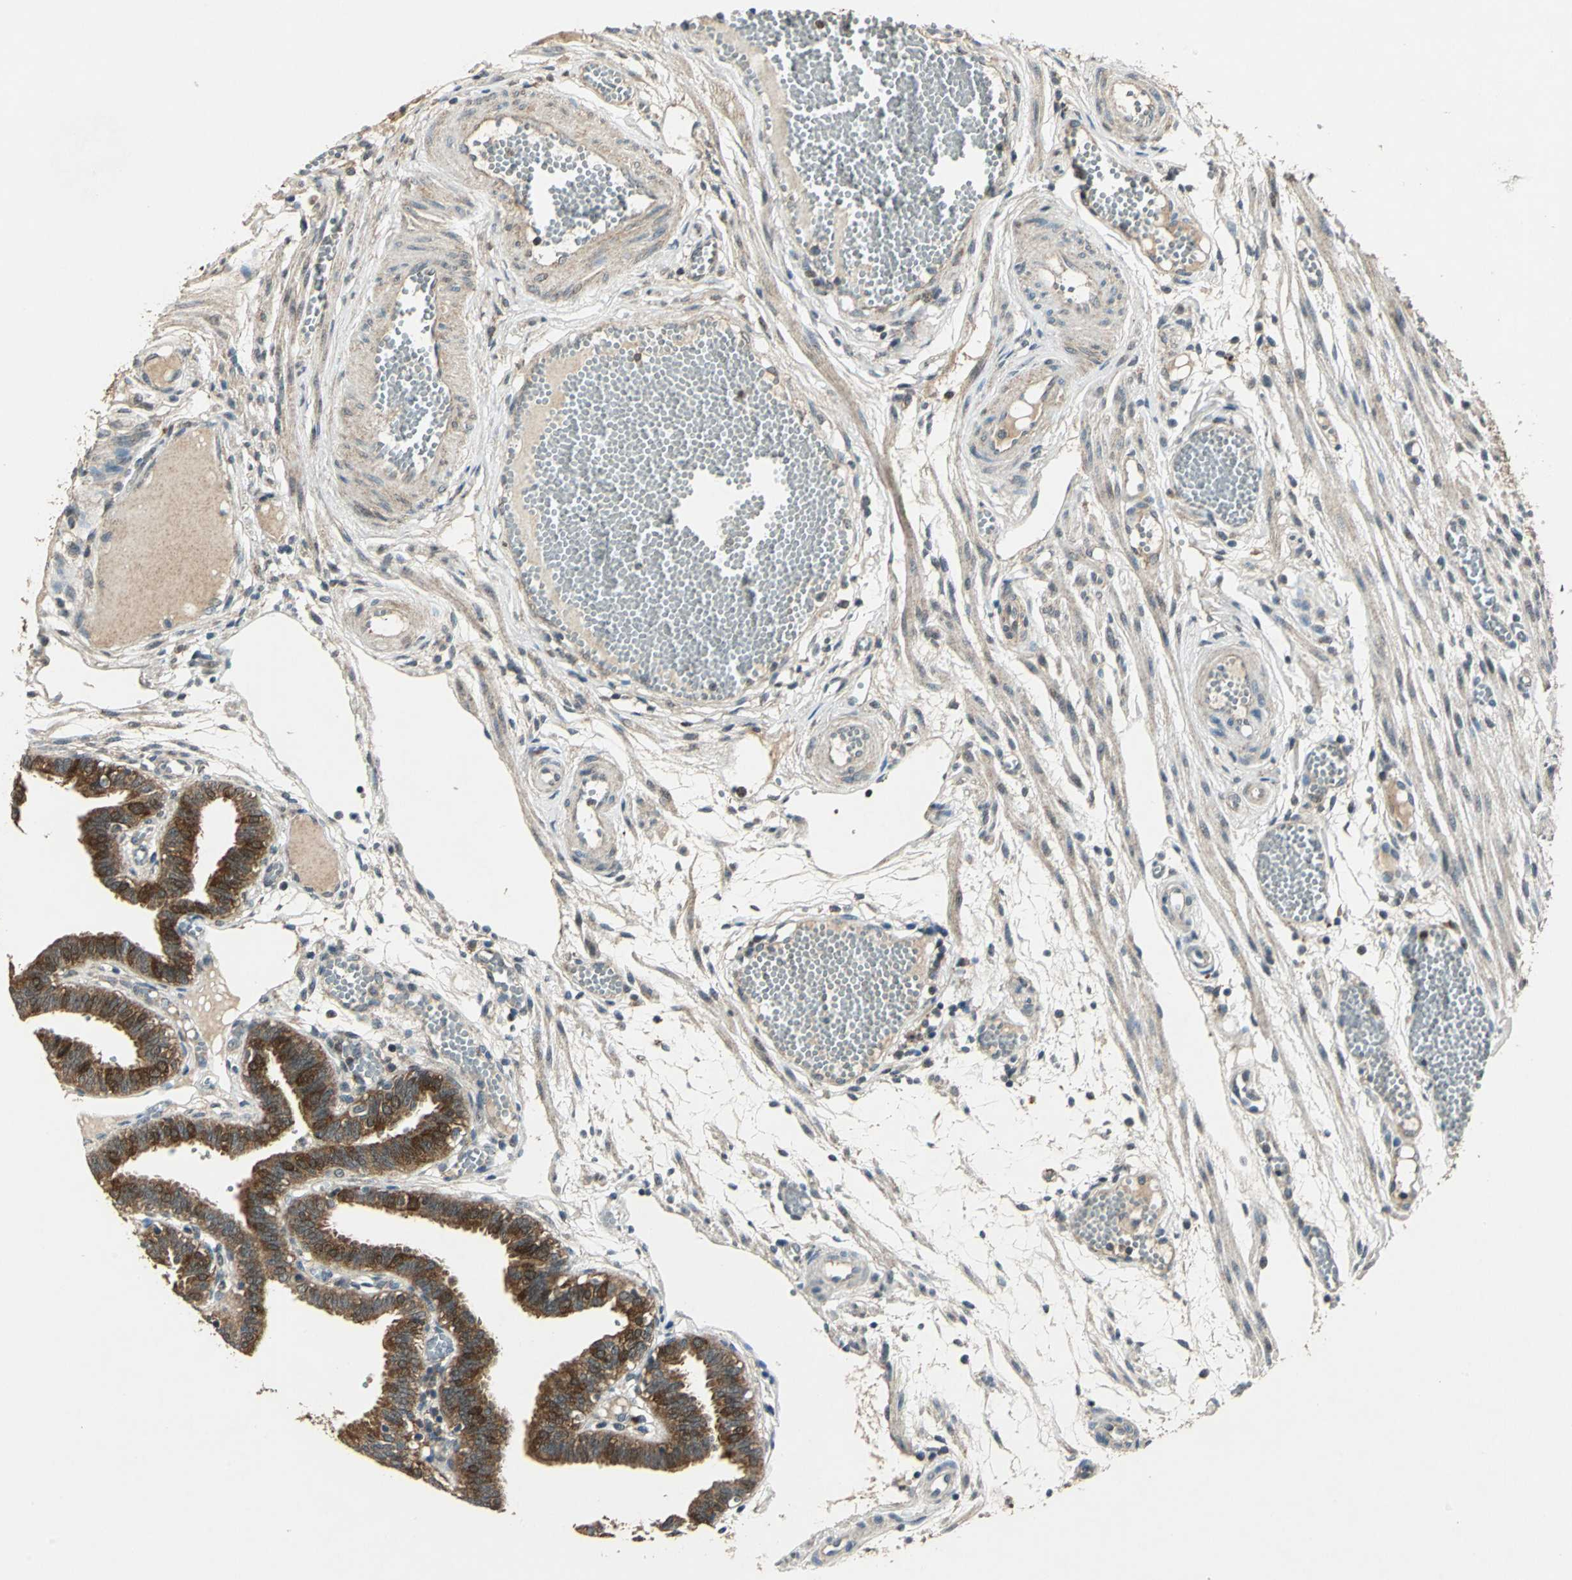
{"staining": {"intensity": "strong", "quantity": ">75%", "location": "cytoplasmic/membranous"}, "tissue": "fallopian tube", "cell_type": "Glandular cells", "image_type": "normal", "snomed": [{"axis": "morphology", "description": "Normal tissue, NOS"}, {"axis": "topography", "description": "Fallopian tube"}], "caption": "Normal fallopian tube reveals strong cytoplasmic/membranous staining in about >75% of glandular cells, visualized by immunohistochemistry.", "gene": "AHSA1", "patient": {"sex": "female", "age": 29}}